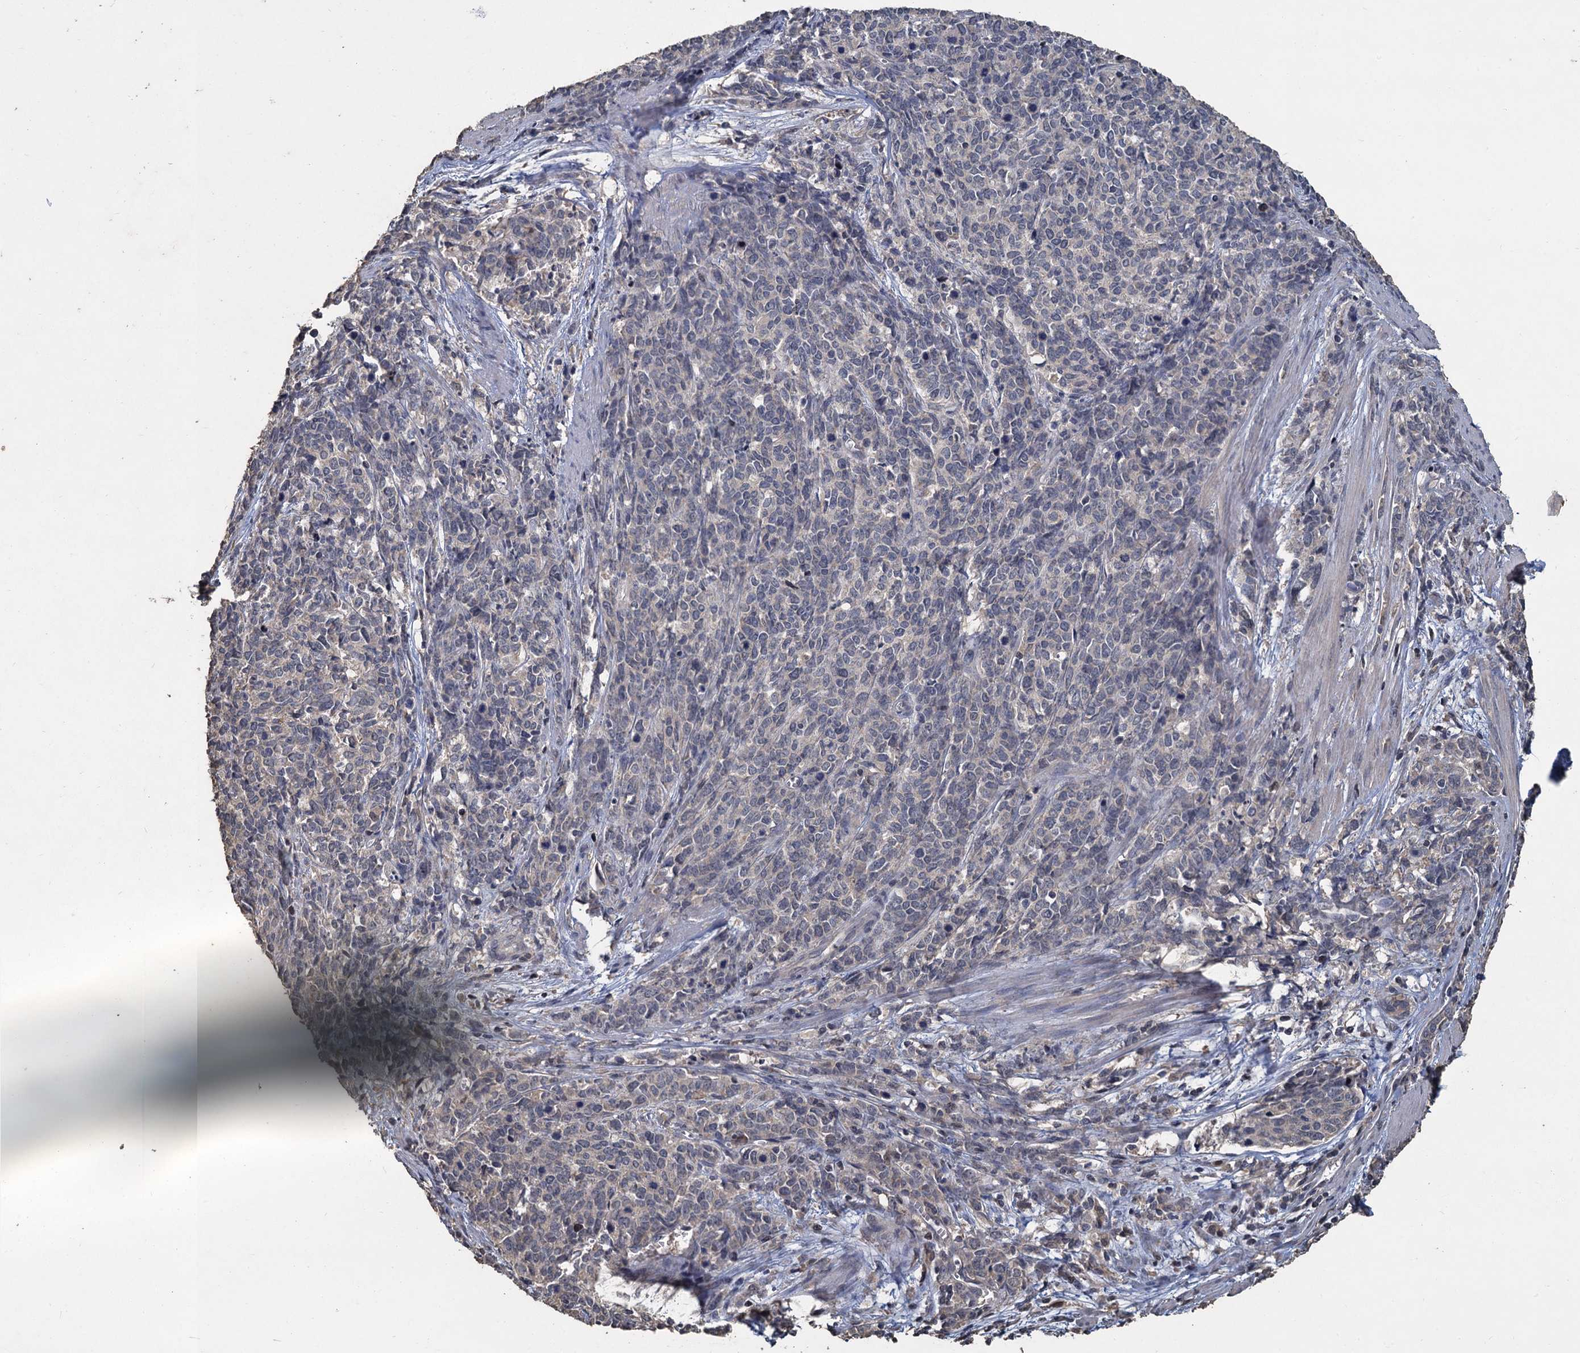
{"staining": {"intensity": "negative", "quantity": "none", "location": "none"}, "tissue": "cervical cancer", "cell_type": "Tumor cells", "image_type": "cancer", "snomed": [{"axis": "morphology", "description": "Squamous cell carcinoma, NOS"}, {"axis": "topography", "description": "Cervix"}], "caption": "Image shows no significant protein expression in tumor cells of cervical squamous cell carcinoma.", "gene": "CCDC61", "patient": {"sex": "female", "age": 60}}